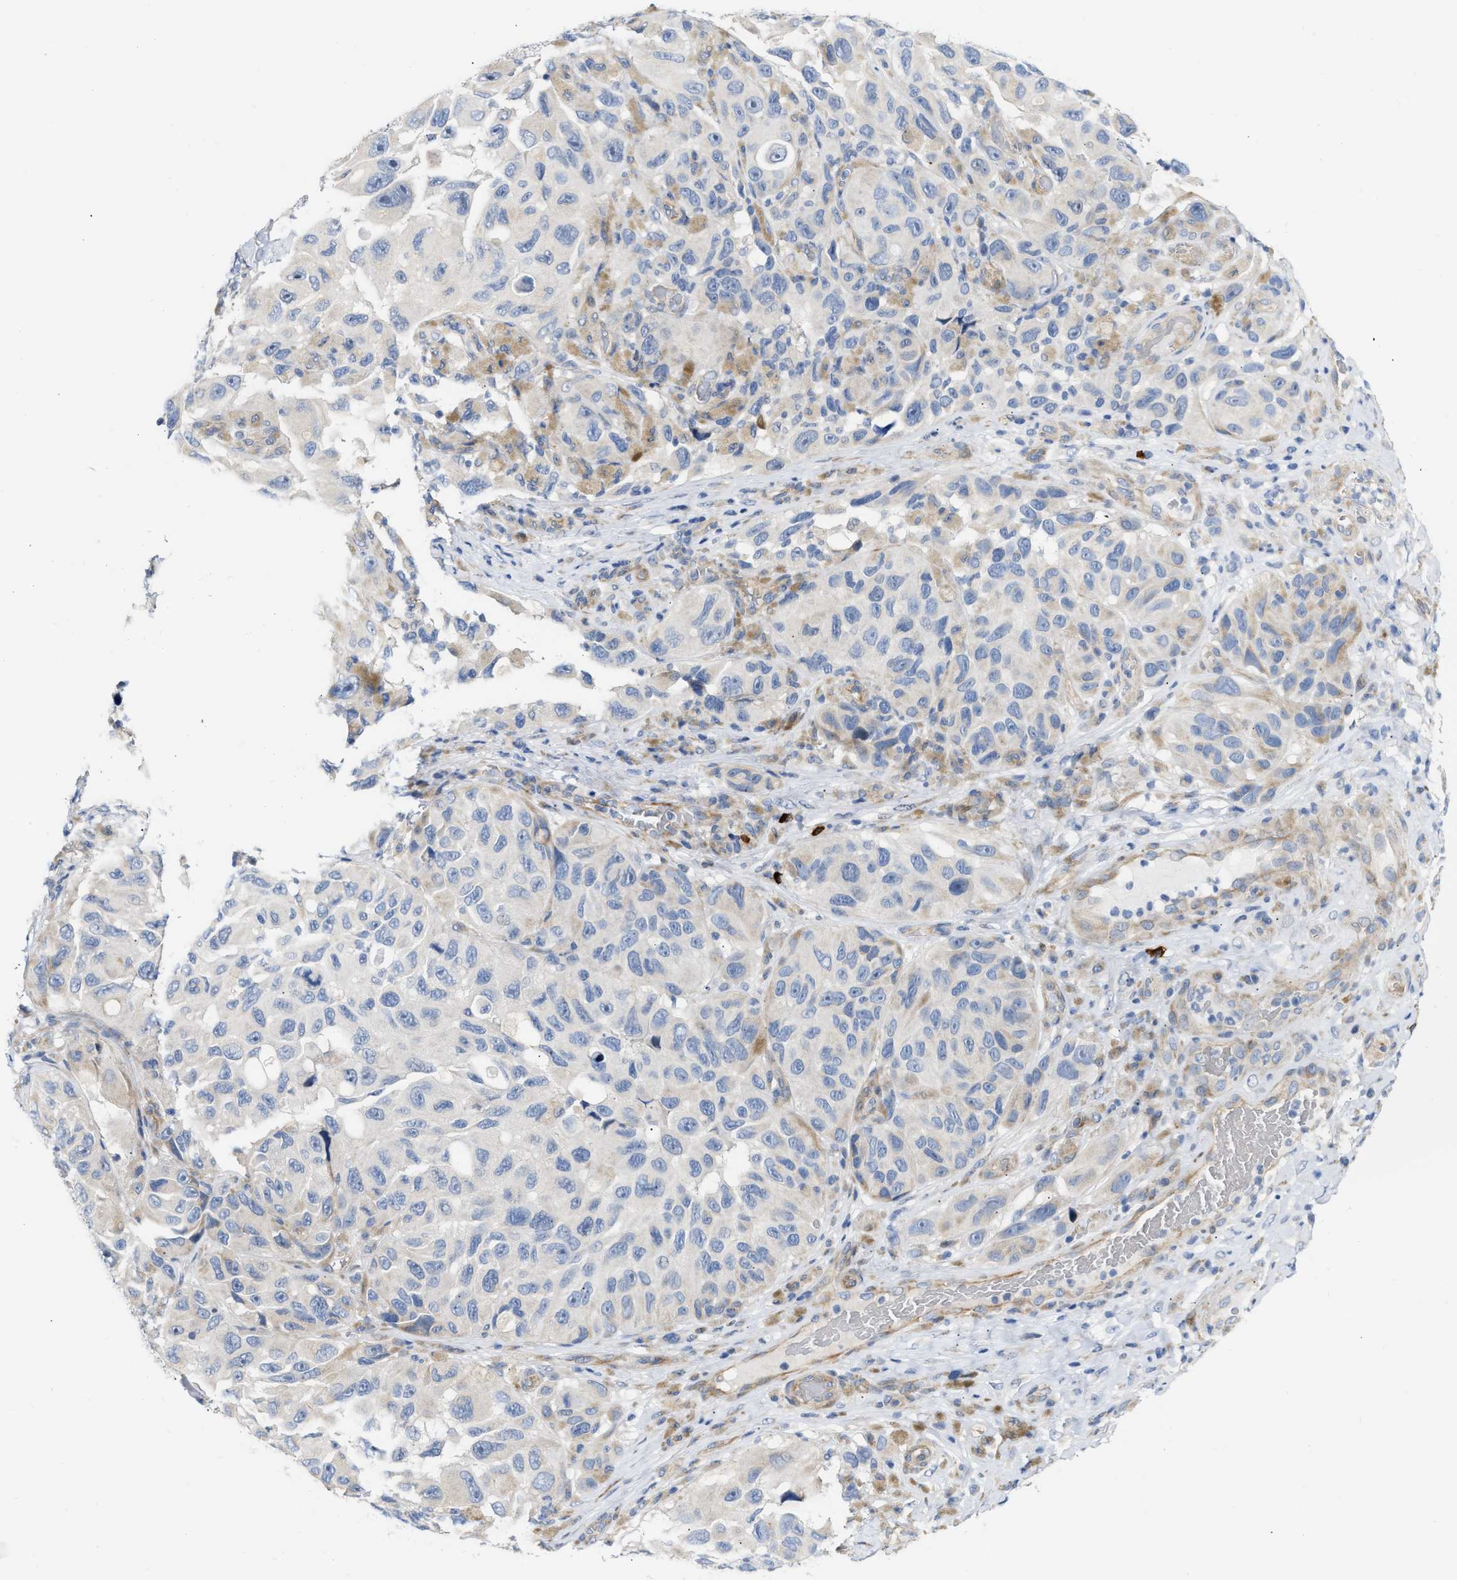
{"staining": {"intensity": "negative", "quantity": "none", "location": "none"}, "tissue": "melanoma", "cell_type": "Tumor cells", "image_type": "cancer", "snomed": [{"axis": "morphology", "description": "Malignant melanoma, NOS"}, {"axis": "topography", "description": "Skin"}], "caption": "Immunohistochemistry (IHC) micrograph of neoplastic tissue: human malignant melanoma stained with DAB (3,3'-diaminobenzidine) demonstrates no significant protein expression in tumor cells.", "gene": "FHL1", "patient": {"sex": "female", "age": 73}}